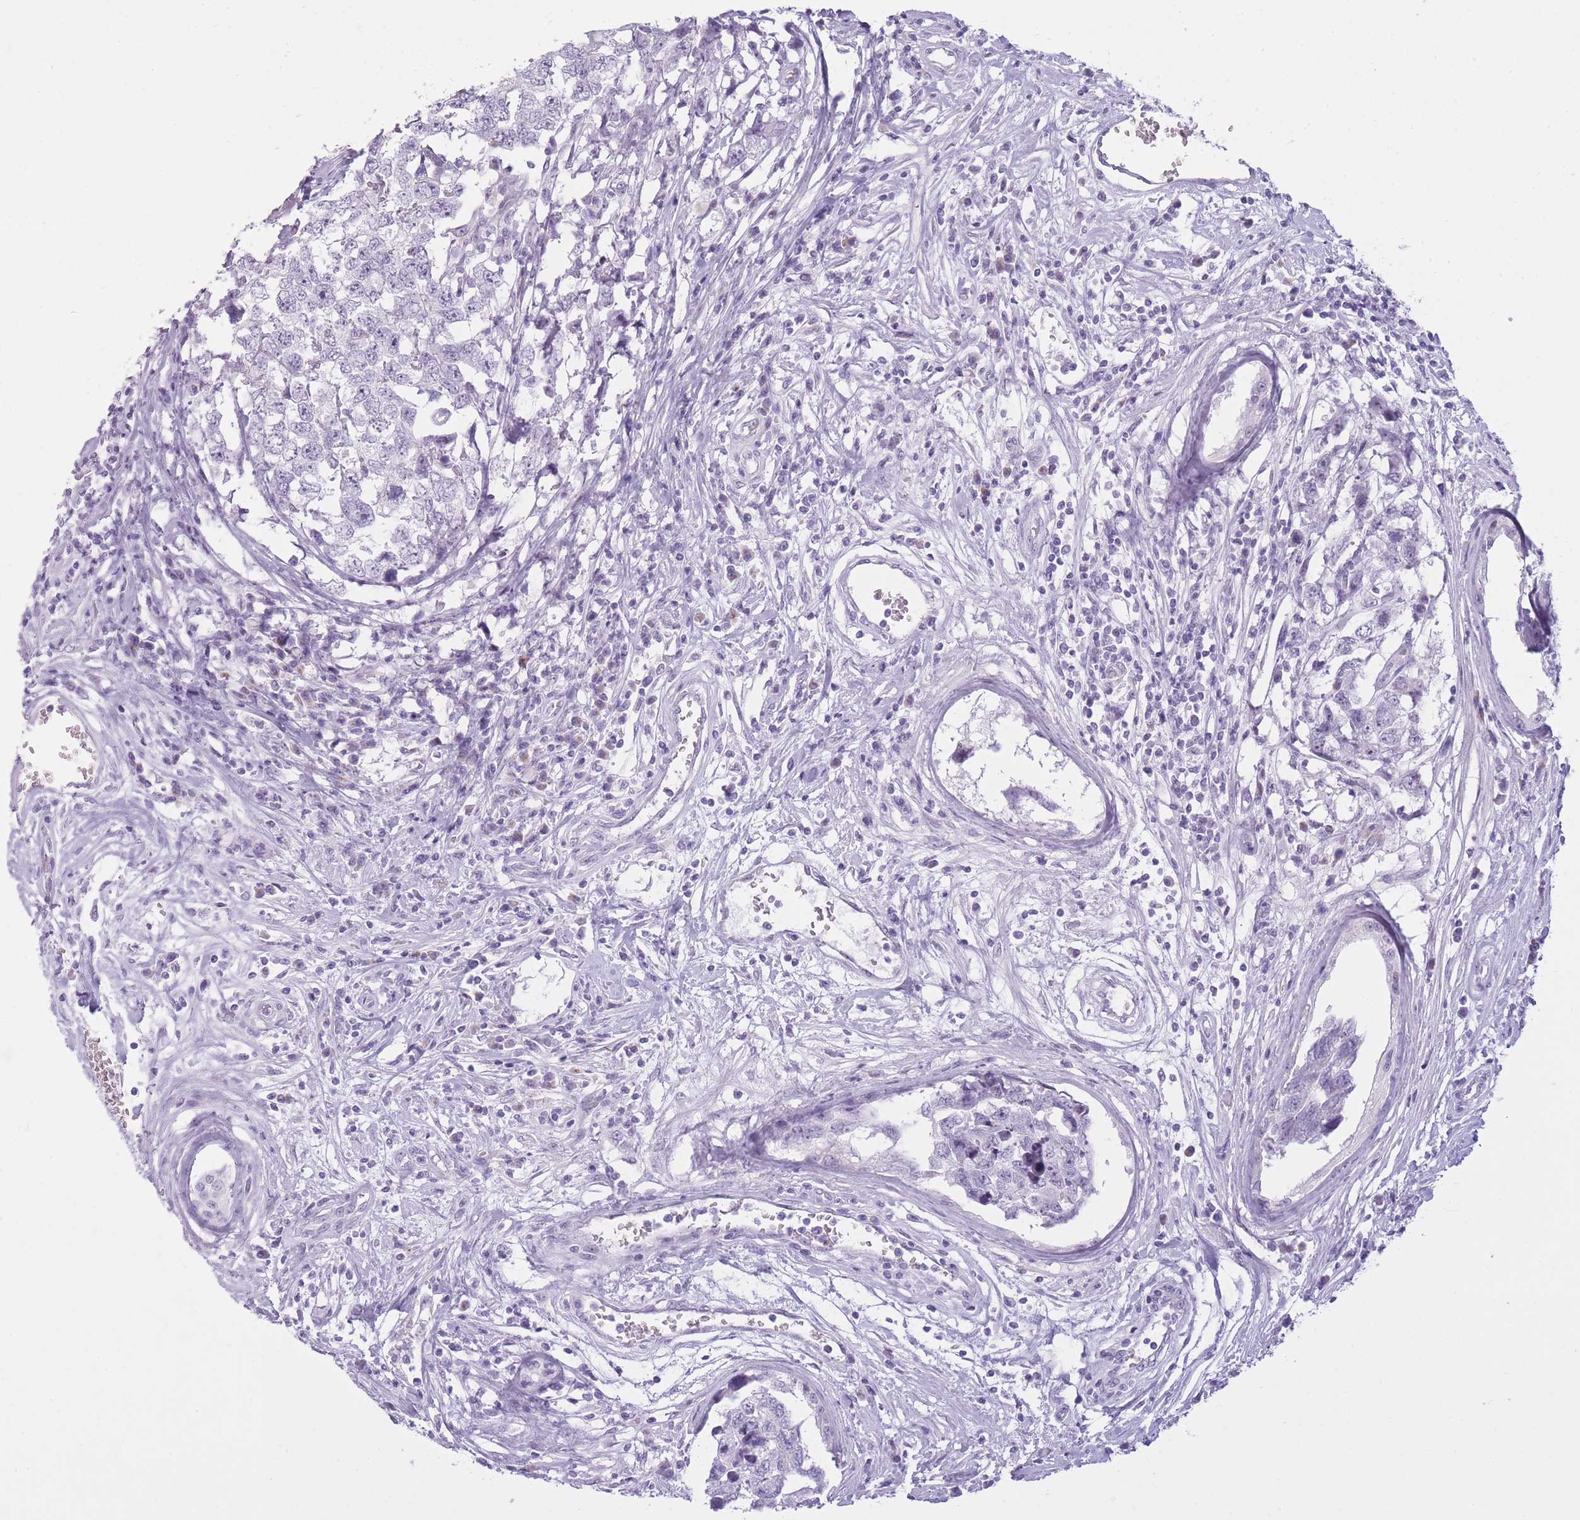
{"staining": {"intensity": "negative", "quantity": "none", "location": "none"}, "tissue": "testis cancer", "cell_type": "Tumor cells", "image_type": "cancer", "snomed": [{"axis": "morphology", "description": "Carcinoma, Embryonal, NOS"}, {"axis": "topography", "description": "Testis"}], "caption": "Immunohistochemistry histopathology image of neoplastic tissue: embryonal carcinoma (testis) stained with DAB (3,3'-diaminobenzidine) exhibits no significant protein staining in tumor cells.", "gene": "GOLGA6D", "patient": {"sex": "male", "age": 22}}